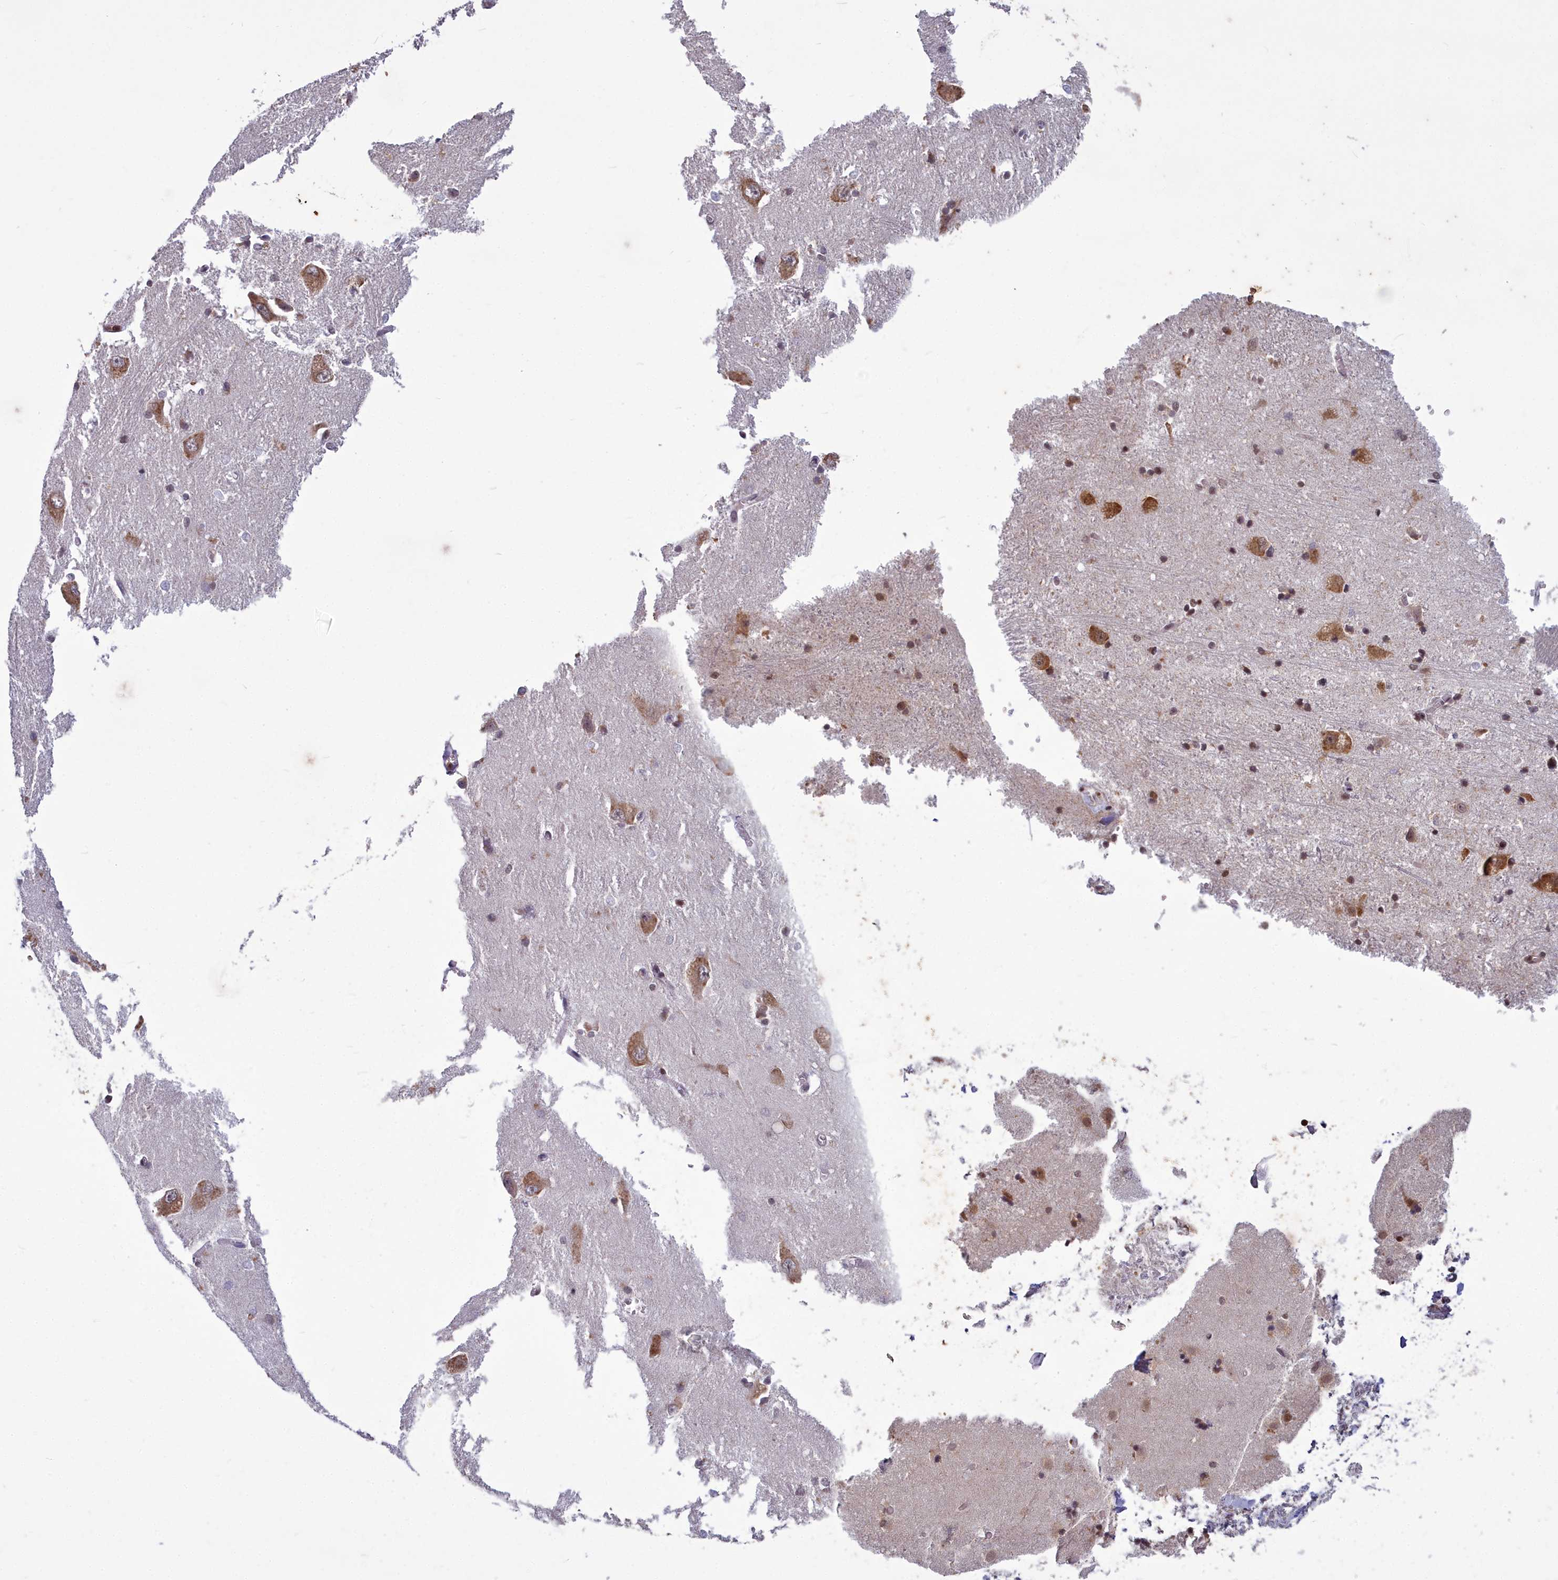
{"staining": {"intensity": "moderate", "quantity": "<25%", "location": "nuclear"}, "tissue": "caudate", "cell_type": "Glial cells", "image_type": "normal", "snomed": [{"axis": "morphology", "description": "Normal tissue, NOS"}, {"axis": "topography", "description": "Lateral ventricle wall"}], "caption": "Protein expression analysis of unremarkable human caudate reveals moderate nuclear expression in about <25% of glial cells. The protein is shown in brown color, while the nuclei are stained blue.", "gene": "GMEB1", "patient": {"sex": "male", "age": 37}}